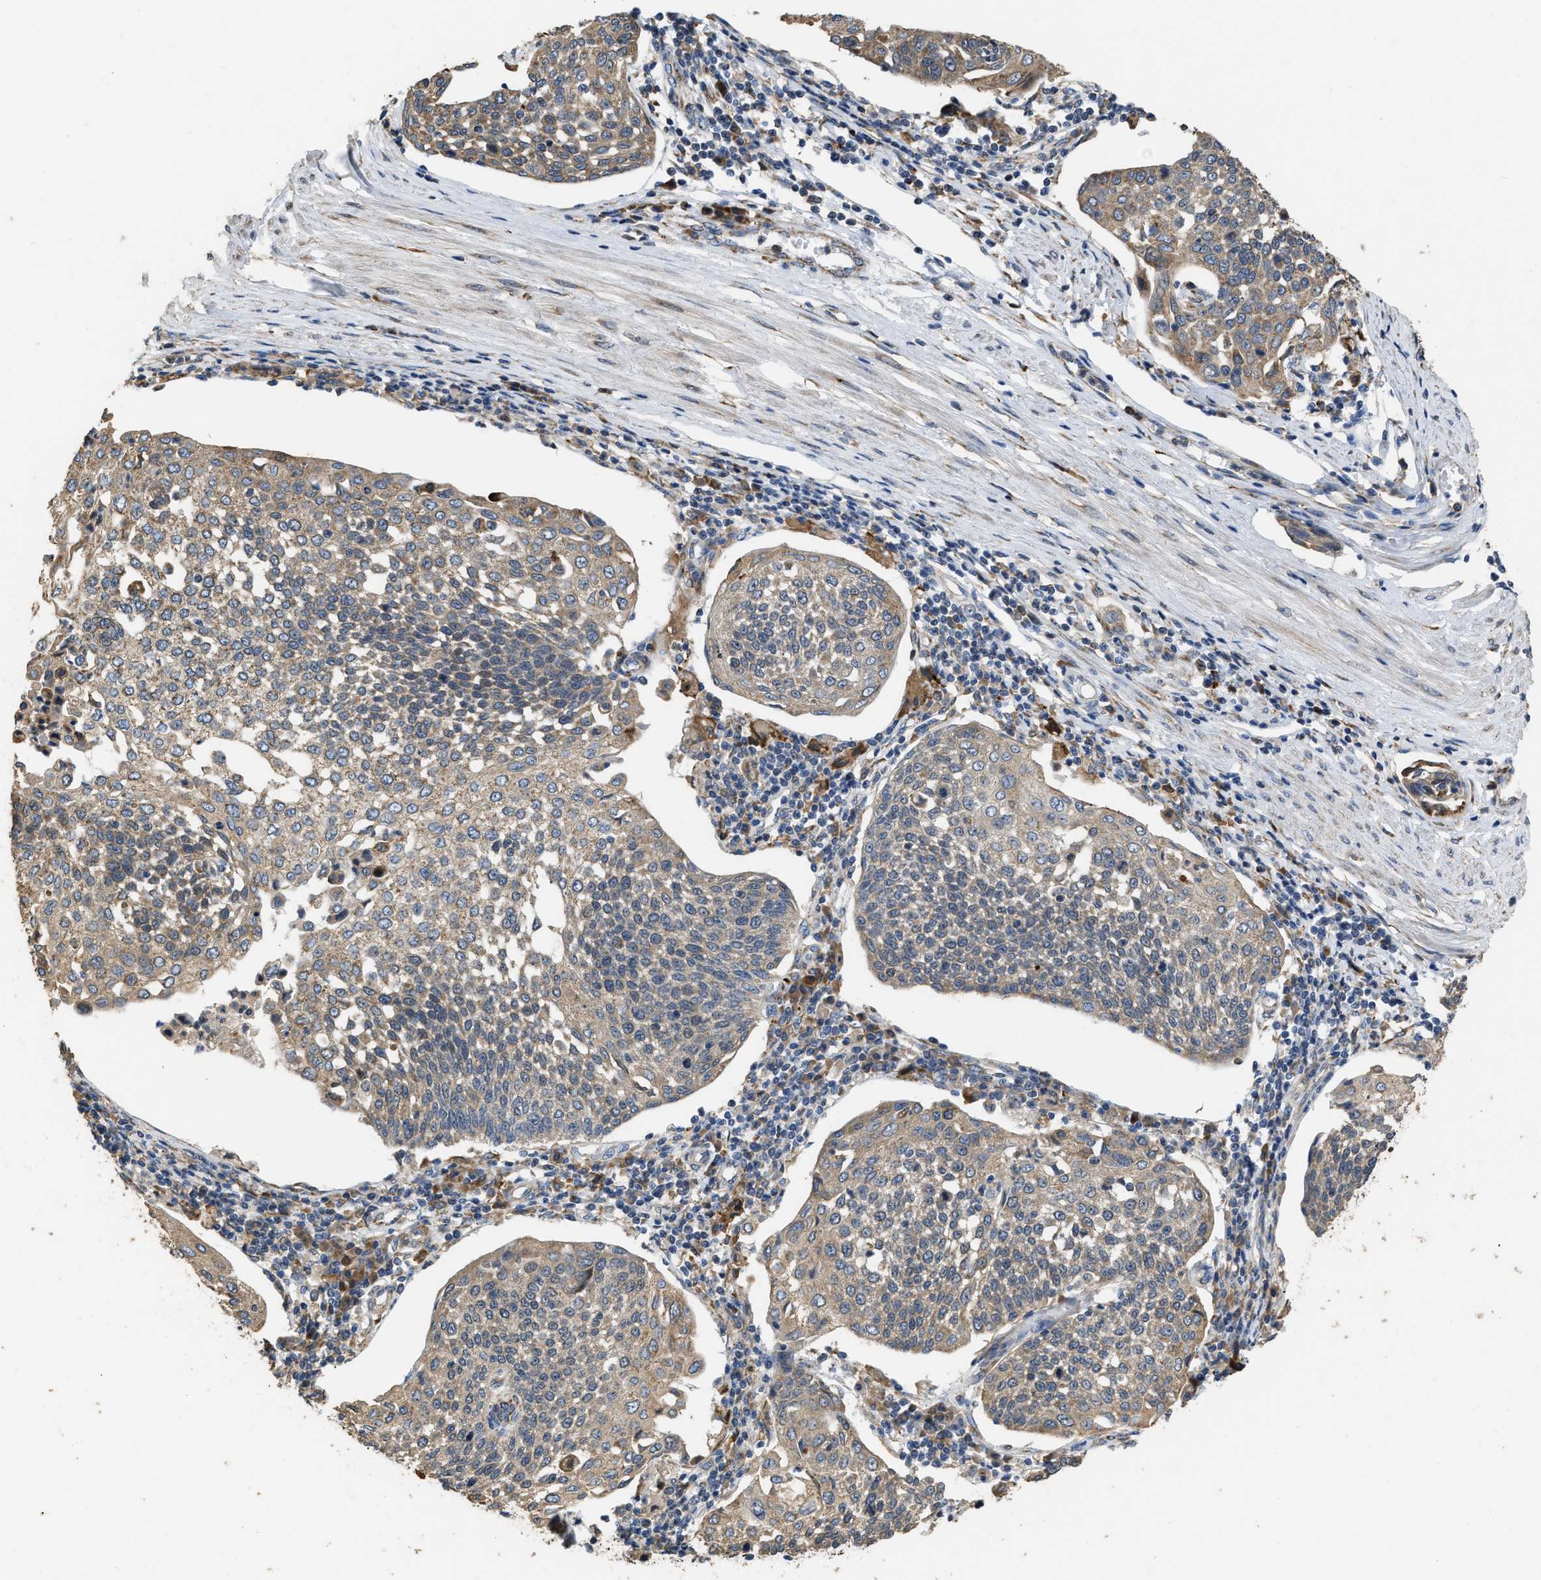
{"staining": {"intensity": "weak", "quantity": ">75%", "location": "cytoplasmic/membranous"}, "tissue": "cervical cancer", "cell_type": "Tumor cells", "image_type": "cancer", "snomed": [{"axis": "morphology", "description": "Squamous cell carcinoma, NOS"}, {"axis": "topography", "description": "Cervix"}], "caption": "An immunohistochemistry histopathology image of neoplastic tissue is shown. Protein staining in brown highlights weak cytoplasmic/membranous positivity in cervical cancer (squamous cell carcinoma) within tumor cells.", "gene": "AK2", "patient": {"sex": "female", "age": 34}}